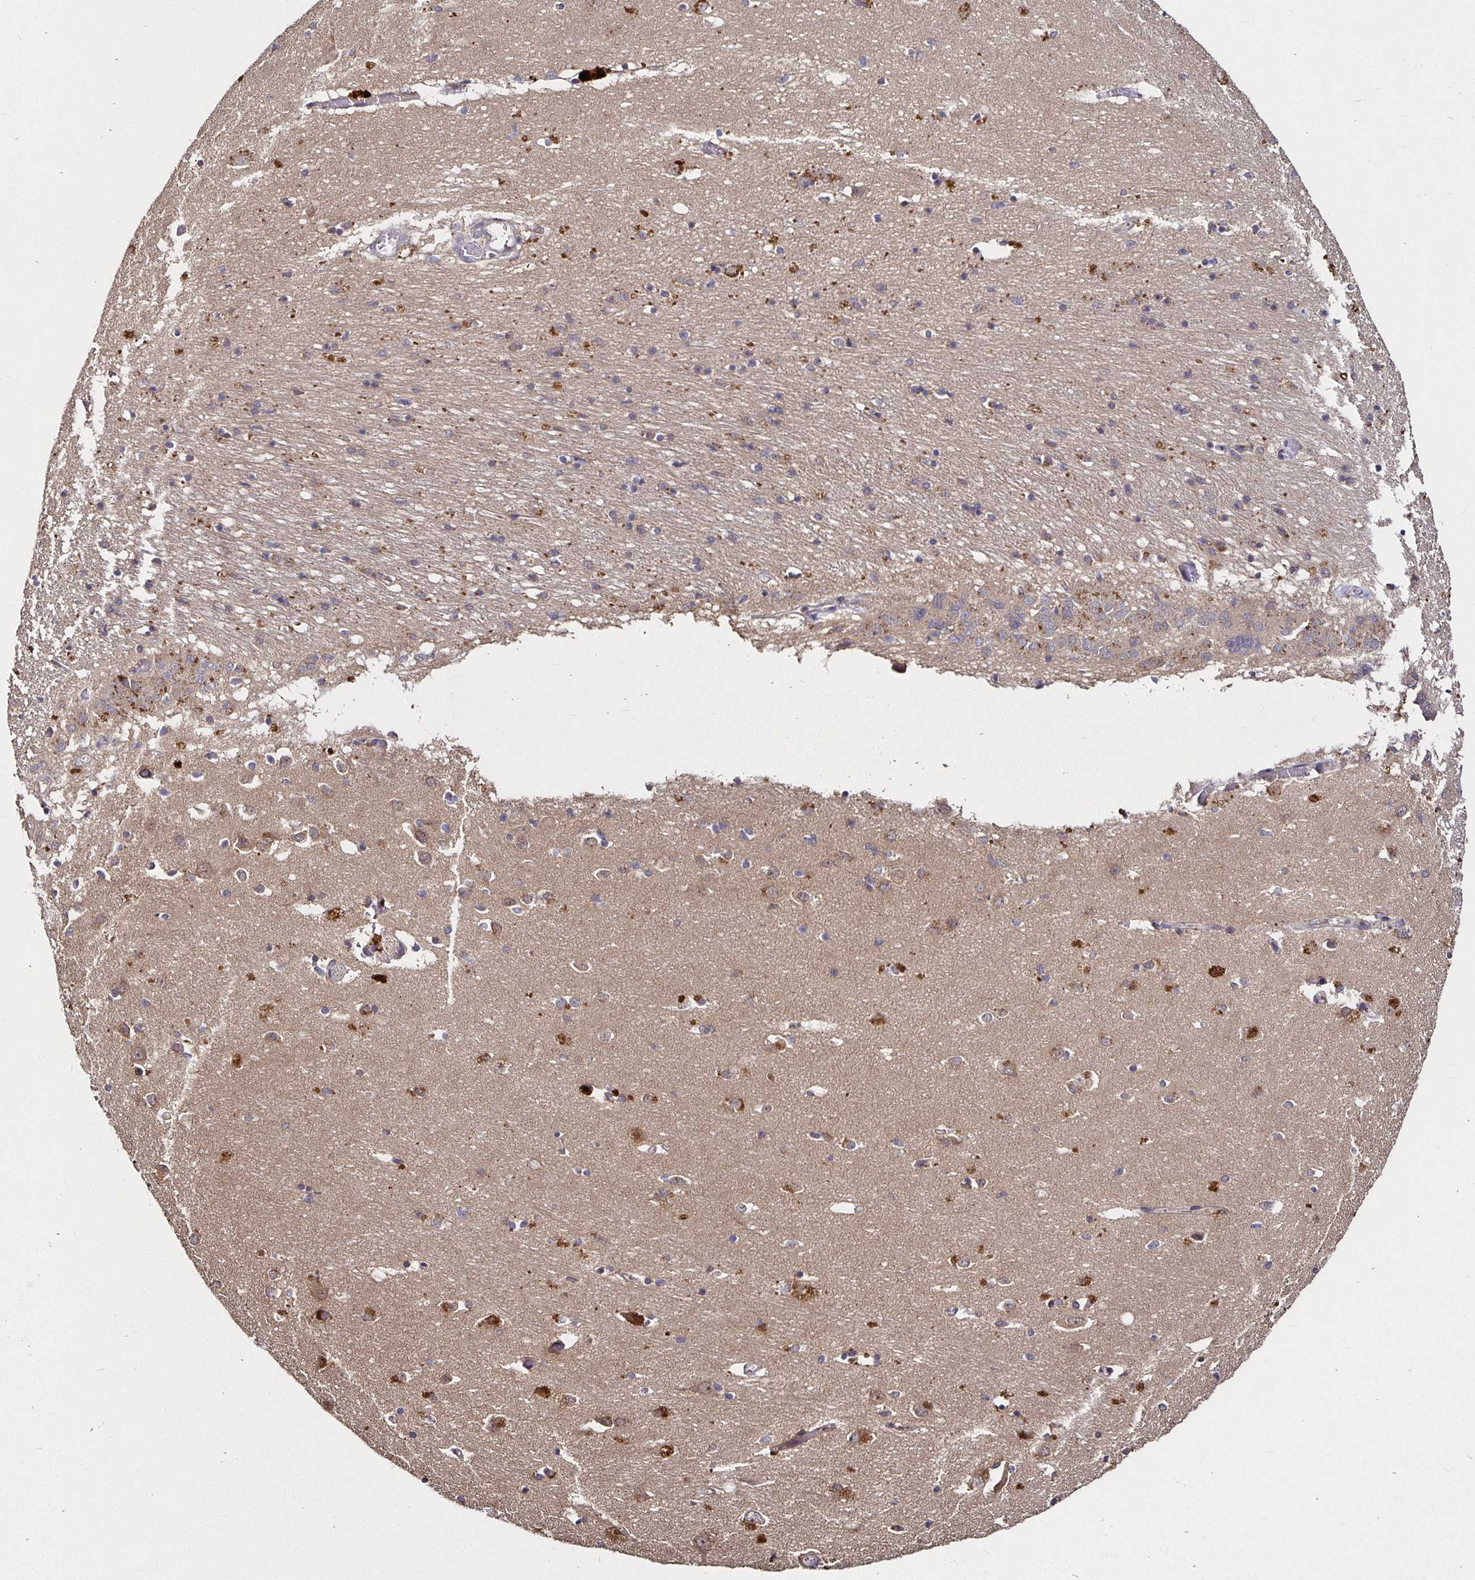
{"staining": {"intensity": "moderate", "quantity": "25%-75%", "location": "cytoplasmic/membranous"}, "tissue": "caudate", "cell_type": "Glial cells", "image_type": "normal", "snomed": [{"axis": "morphology", "description": "Normal tissue, NOS"}, {"axis": "topography", "description": "Lateral ventricle wall"}, {"axis": "topography", "description": "Hippocampus"}], "caption": "Caudate stained with immunohistochemistry exhibits moderate cytoplasmic/membranous staining in about 25%-75% of glial cells. Nuclei are stained in blue.", "gene": "SMYD3", "patient": {"sex": "female", "age": 63}}